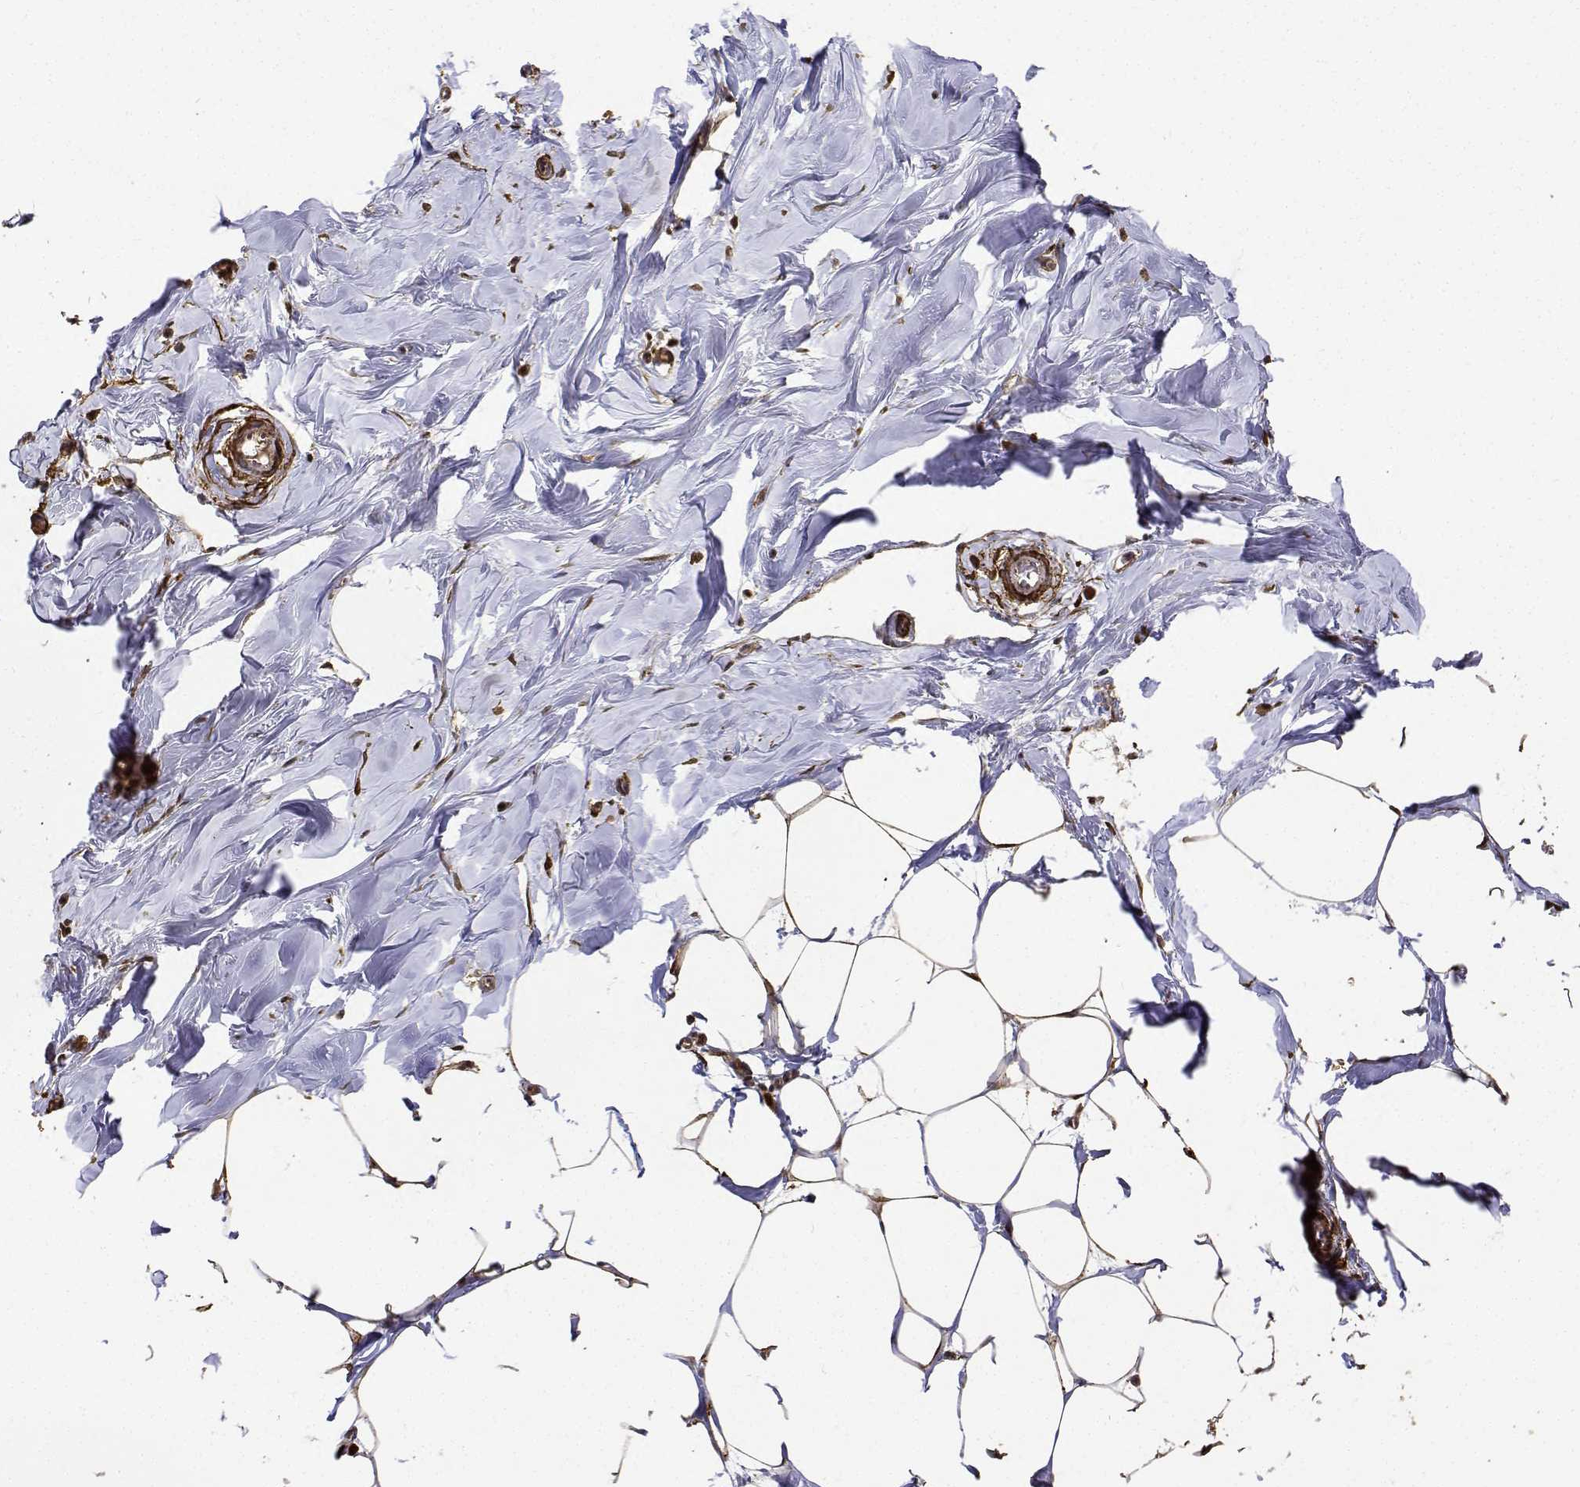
{"staining": {"intensity": "moderate", "quantity": ">75%", "location": "nuclear"}, "tissue": "breast", "cell_type": "Adipocytes", "image_type": "normal", "snomed": [{"axis": "morphology", "description": "Normal tissue, NOS"}, {"axis": "topography", "description": "Breast"}], "caption": "Immunohistochemistry (IHC) (DAB (3,3'-diaminobenzidine)) staining of normal human breast reveals moderate nuclear protein positivity in approximately >75% of adipocytes.", "gene": "PCID2", "patient": {"sex": "female", "age": 27}}